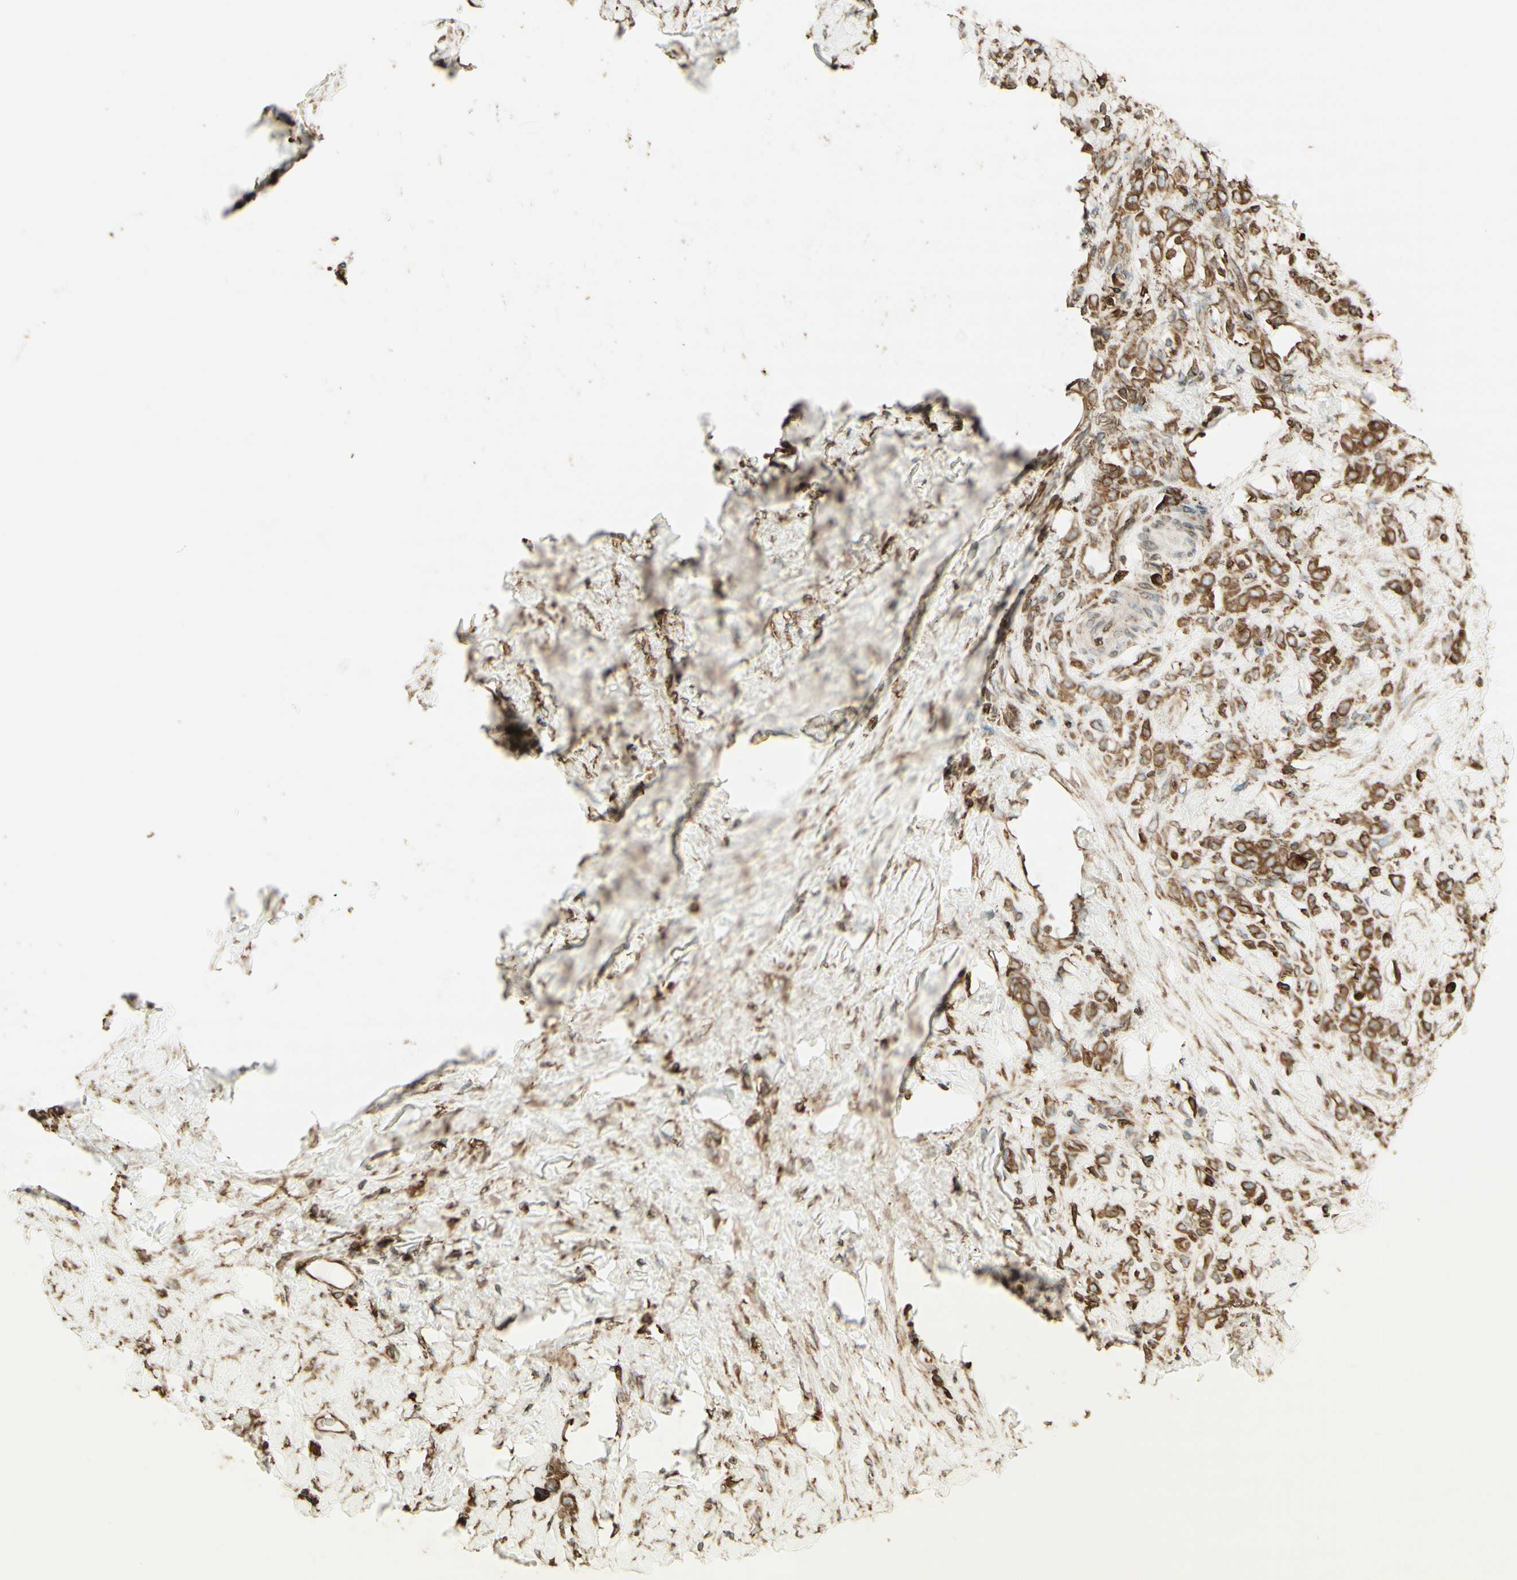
{"staining": {"intensity": "moderate", "quantity": ">75%", "location": "cytoplasmic/membranous"}, "tissue": "stomach cancer", "cell_type": "Tumor cells", "image_type": "cancer", "snomed": [{"axis": "morphology", "description": "Adenocarcinoma, NOS"}, {"axis": "topography", "description": "Stomach"}], "caption": "Protein expression analysis of human stomach cancer reveals moderate cytoplasmic/membranous expression in about >75% of tumor cells. (brown staining indicates protein expression, while blue staining denotes nuclei).", "gene": "CANX", "patient": {"sex": "male", "age": 82}}